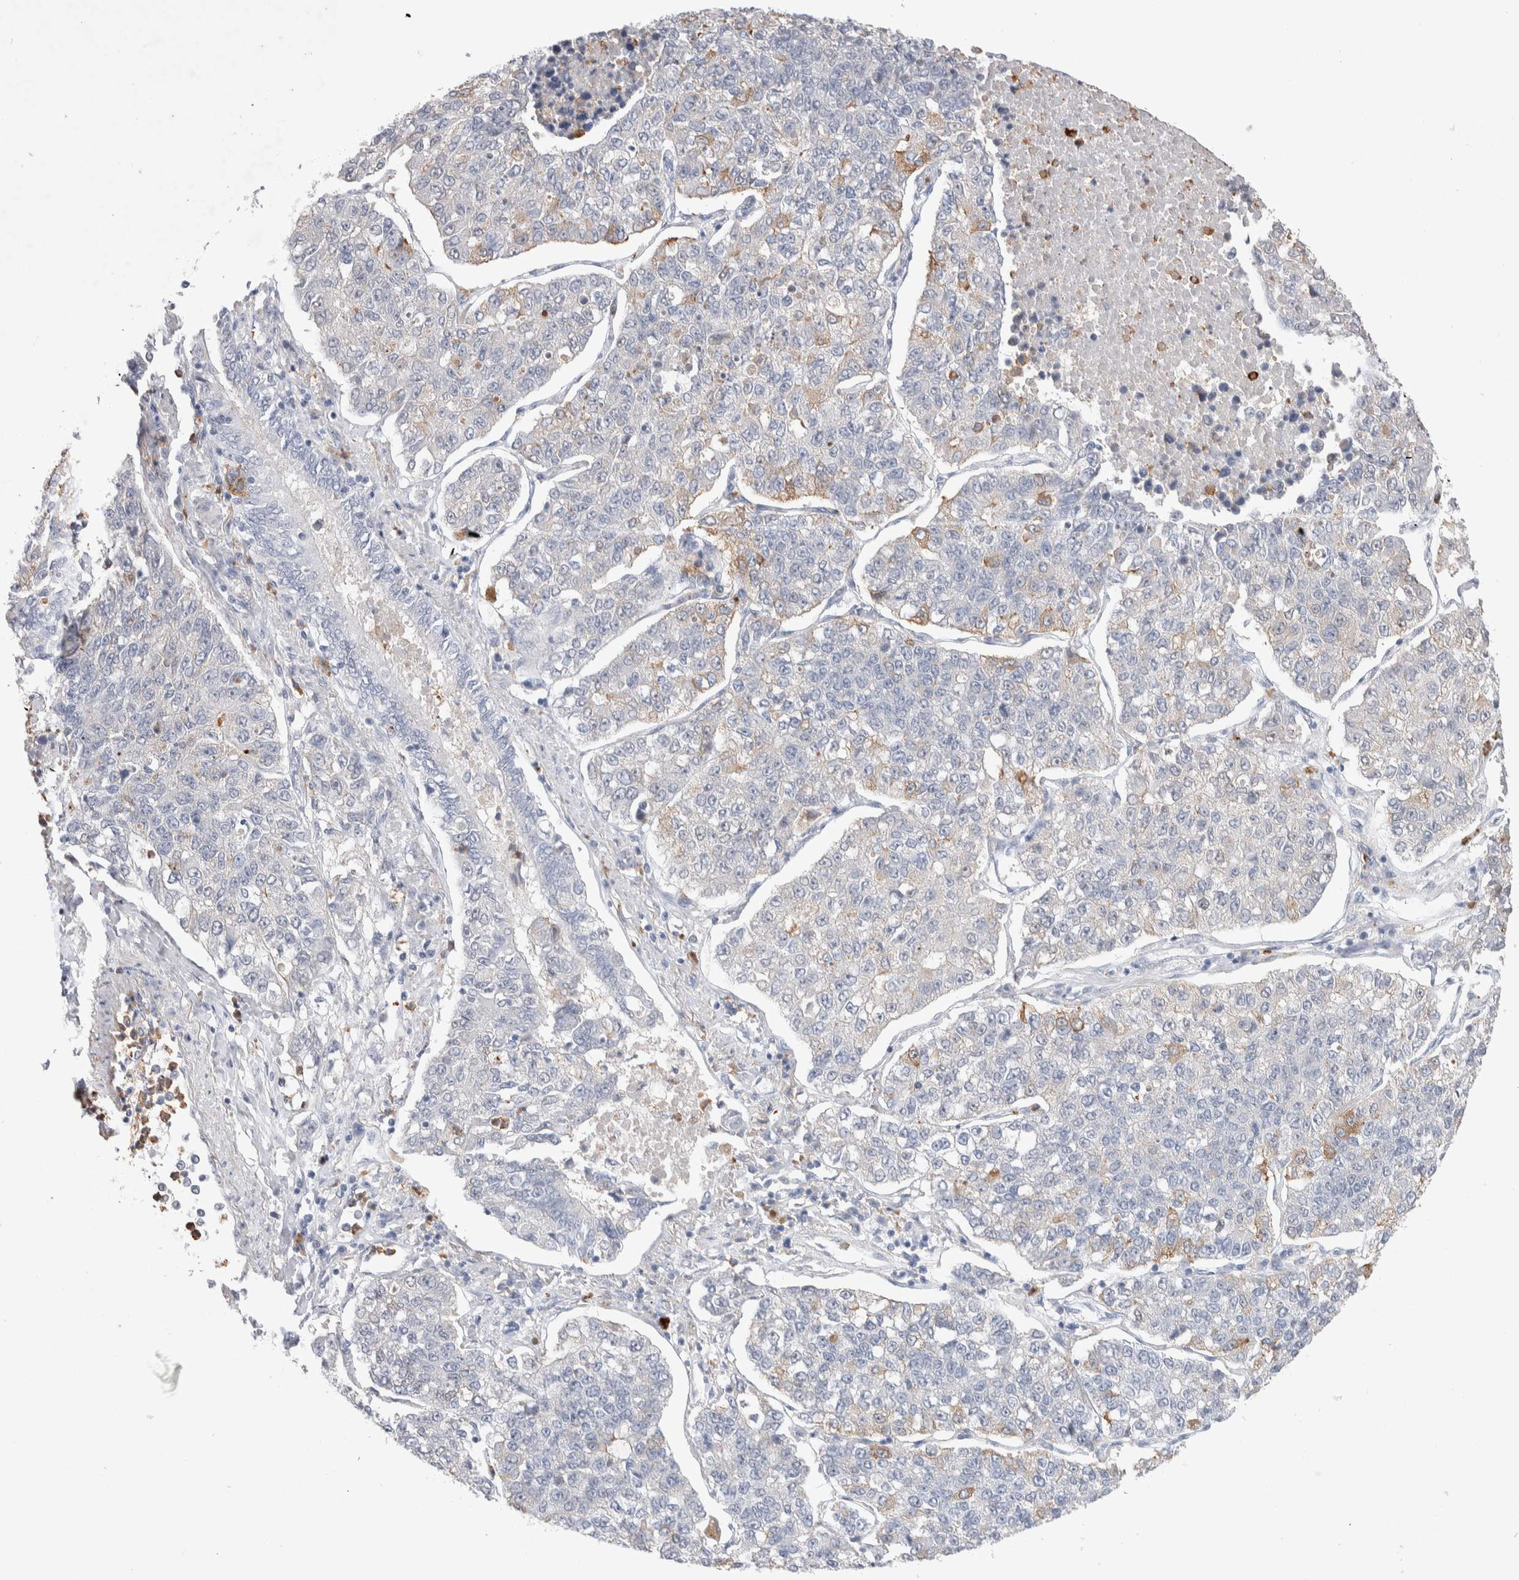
{"staining": {"intensity": "moderate", "quantity": "<25%", "location": "cytoplasmic/membranous"}, "tissue": "lung cancer", "cell_type": "Tumor cells", "image_type": "cancer", "snomed": [{"axis": "morphology", "description": "Adenocarcinoma, NOS"}, {"axis": "topography", "description": "Lung"}], "caption": "Immunohistochemistry (IHC) staining of lung cancer (adenocarcinoma), which displays low levels of moderate cytoplasmic/membranous staining in approximately <25% of tumor cells indicating moderate cytoplasmic/membranous protein staining. The staining was performed using DAB (3,3'-diaminobenzidine) (brown) for protein detection and nuclei were counterstained in hematoxylin (blue).", "gene": "FFAR2", "patient": {"sex": "male", "age": 49}}